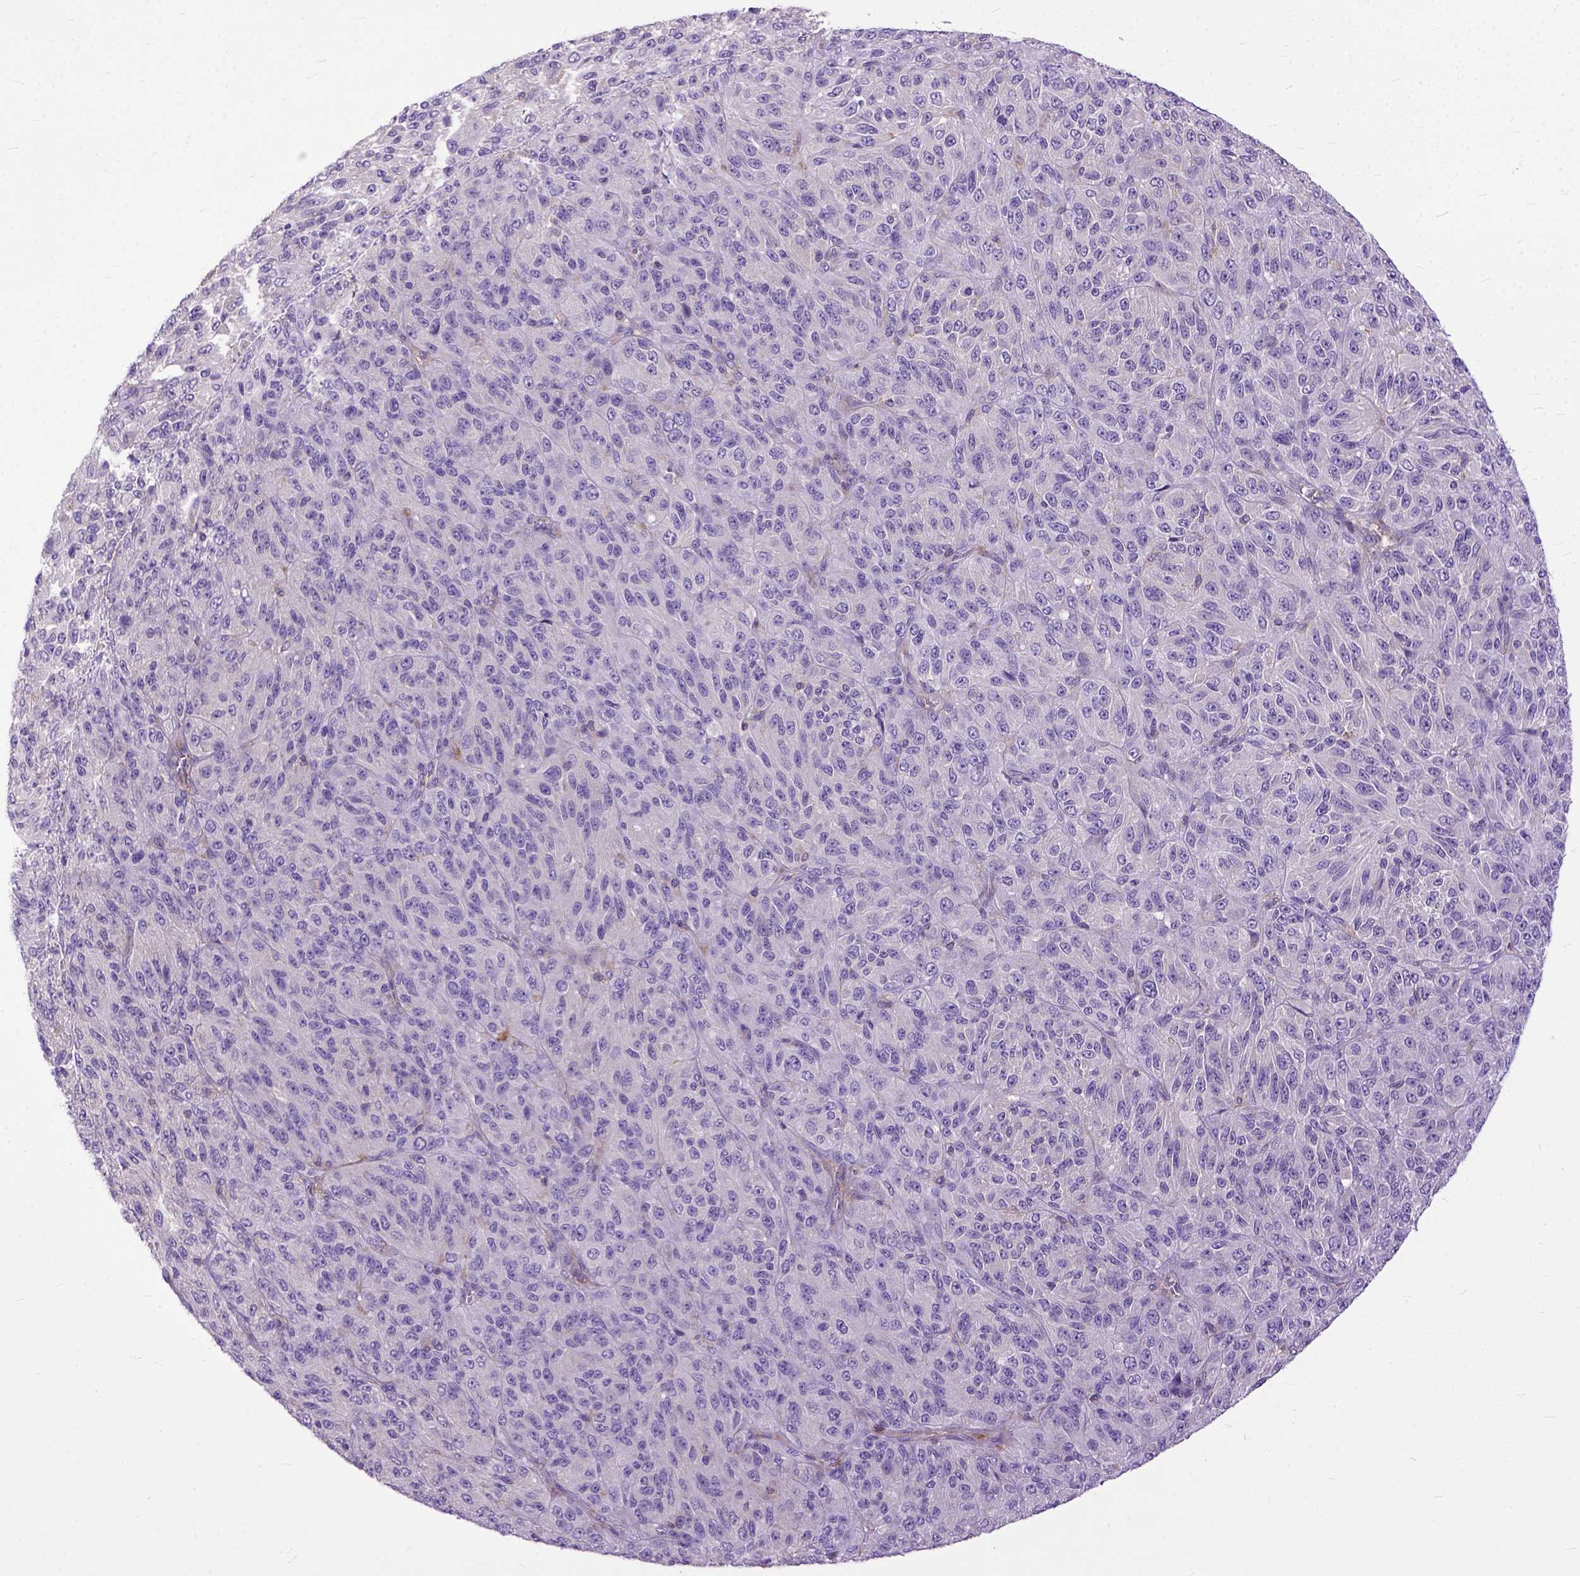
{"staining": {"intensity": "negative", "quantity": "none", "location": "none"}, "tissue": "melanoma", "cell_type": "Tumor cells", "image_type": "cancer", "snomed": [{"axis": "morphology", "description": "Malignant melanoma, Metastatic site"}, {"axis": "topography", "description": "Brain"}], "caption": "An IHC image of malignant melanoma (metastatic site) is shown. There is no staining in tumor cells of malignant melanoma (metastatic site). Nuclei are stained in blue.", "gene": "NAMPT", "patient": {"sex": "female", "age": 56}}